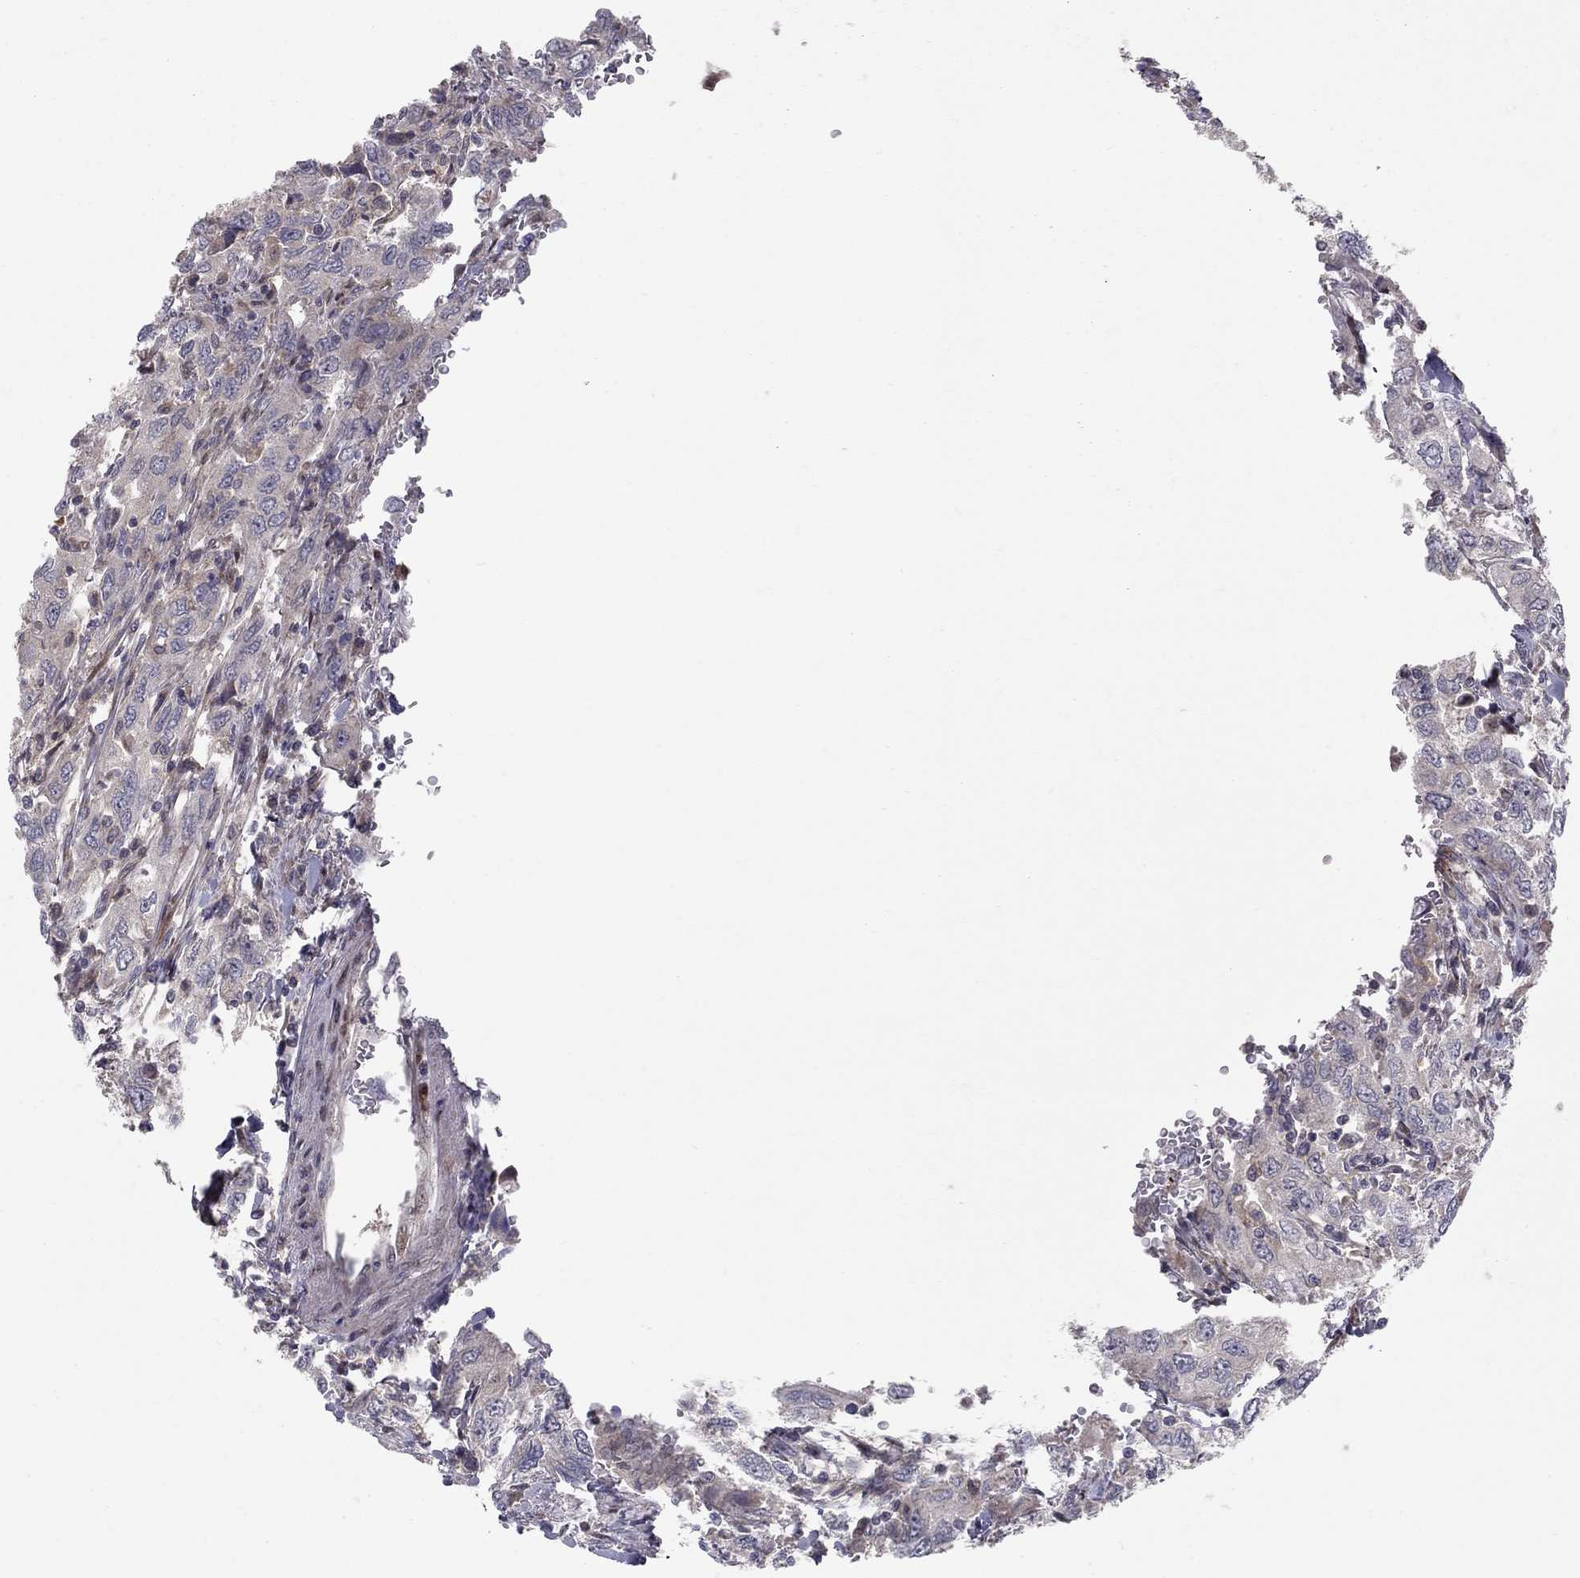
{"staining": {"intensity": "negative", "quantity": "none", "location": "none"}, "tissue": "urothelial cancer", "cell_type": "Tumor cells", "image_type": "cancer", "snomed": [{"axis": "morphology", "description": "Urothelial carcinoma, High grade"}, {"axis": "topography", "description": "Urinary bladder"}], "caption": "High power microscopy image of an immunohistochemistry histopathology image of urothelial cancer, revealing no significant staining in tumor cells.", "gene": "DUSP7", "patient": {"sex": "male", "age": 76}}